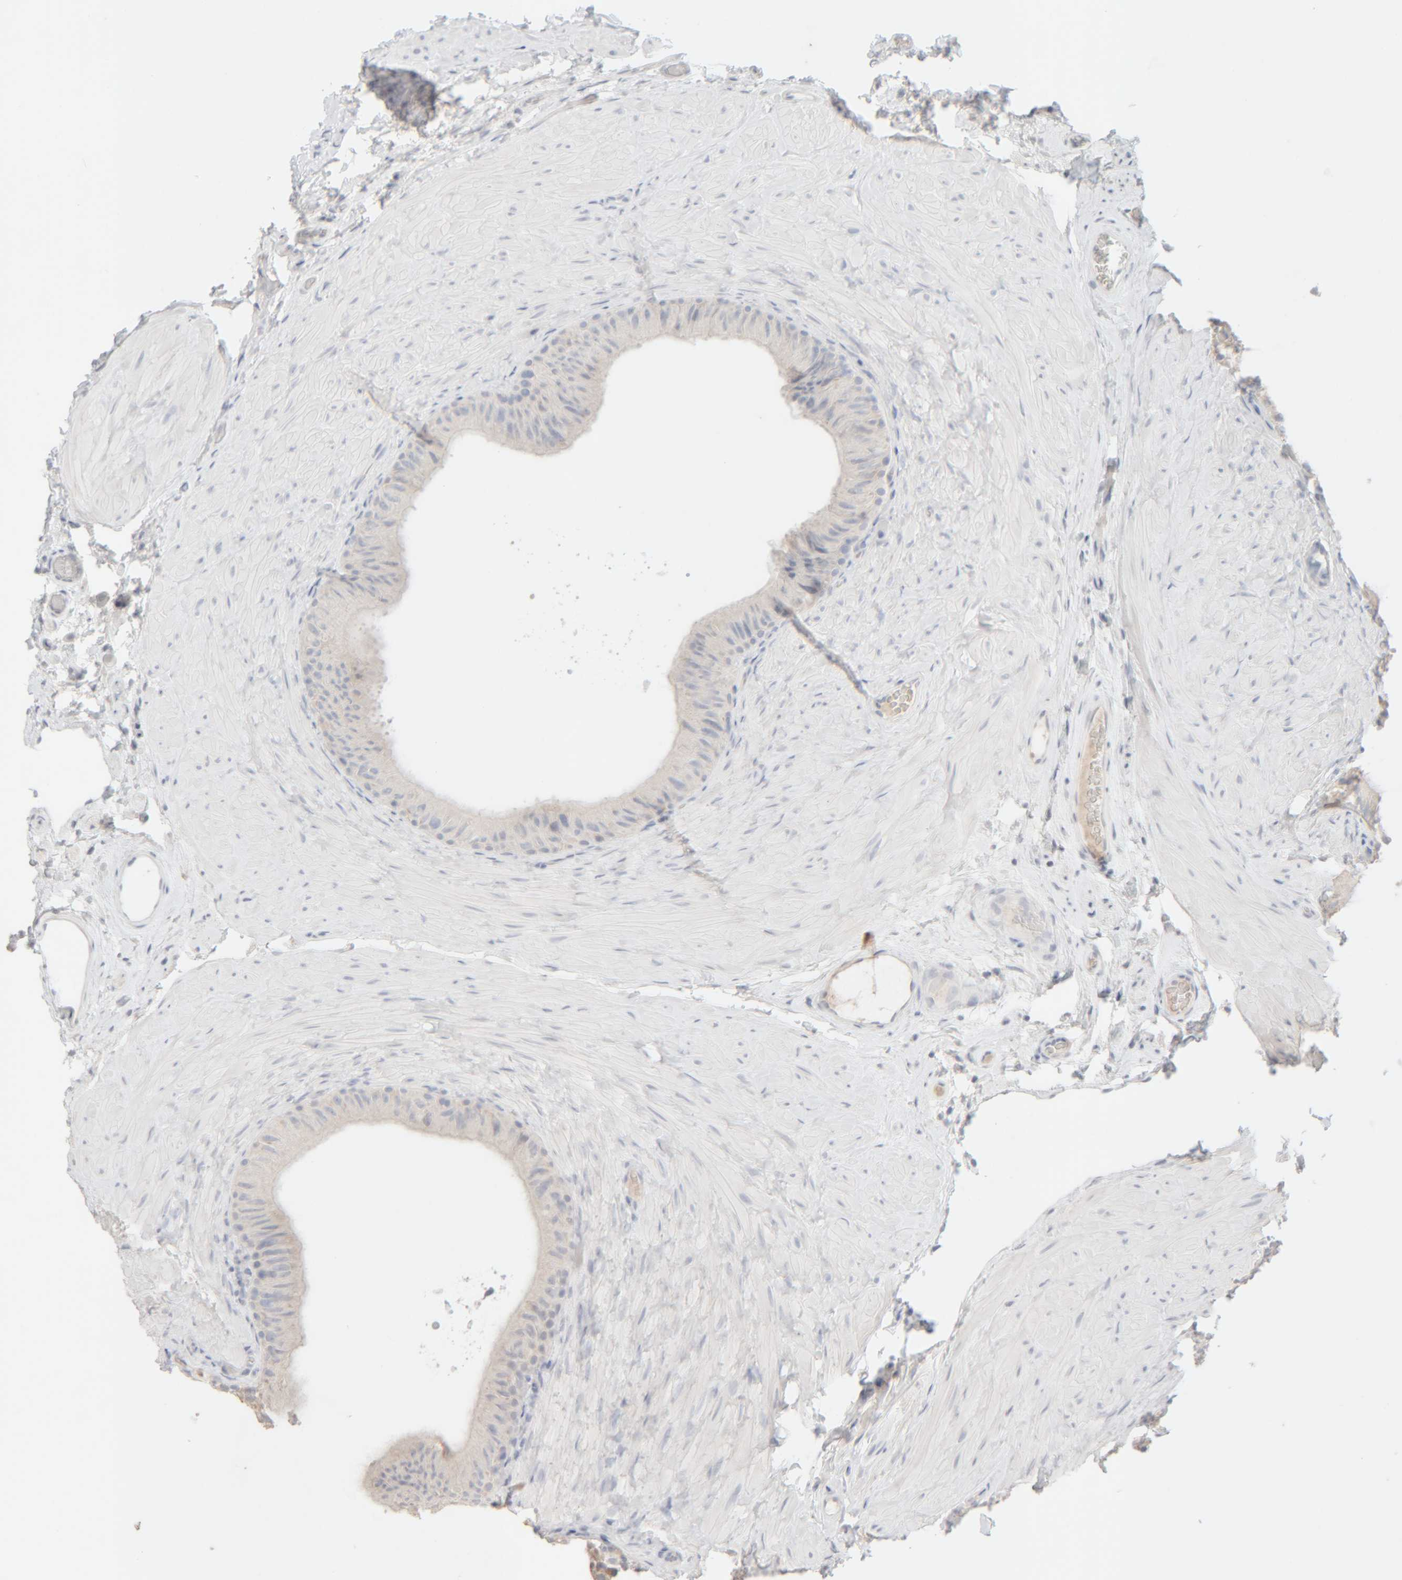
{"staining": {"intensity": "negative", "quantity": "none", "location": "none"}, "tissue": "epididymis", "cell_type": "Glandular cells", "image_type": "normal", "snomed": [{"axis": "morphology", "description": "Normal tissue, NOS"}, {"axis": "topography", "description": "Epididymis"}], "caption": "Micrograph shows no significant protein expression in glandular cells of normal epididymis. (Stains: DAB IHC with hematoxylin counter stain, Microscopy: brightfield microscopy at high magnification).", "gene": "RIDA", "patient": {"sex": "male", "age": 49}}